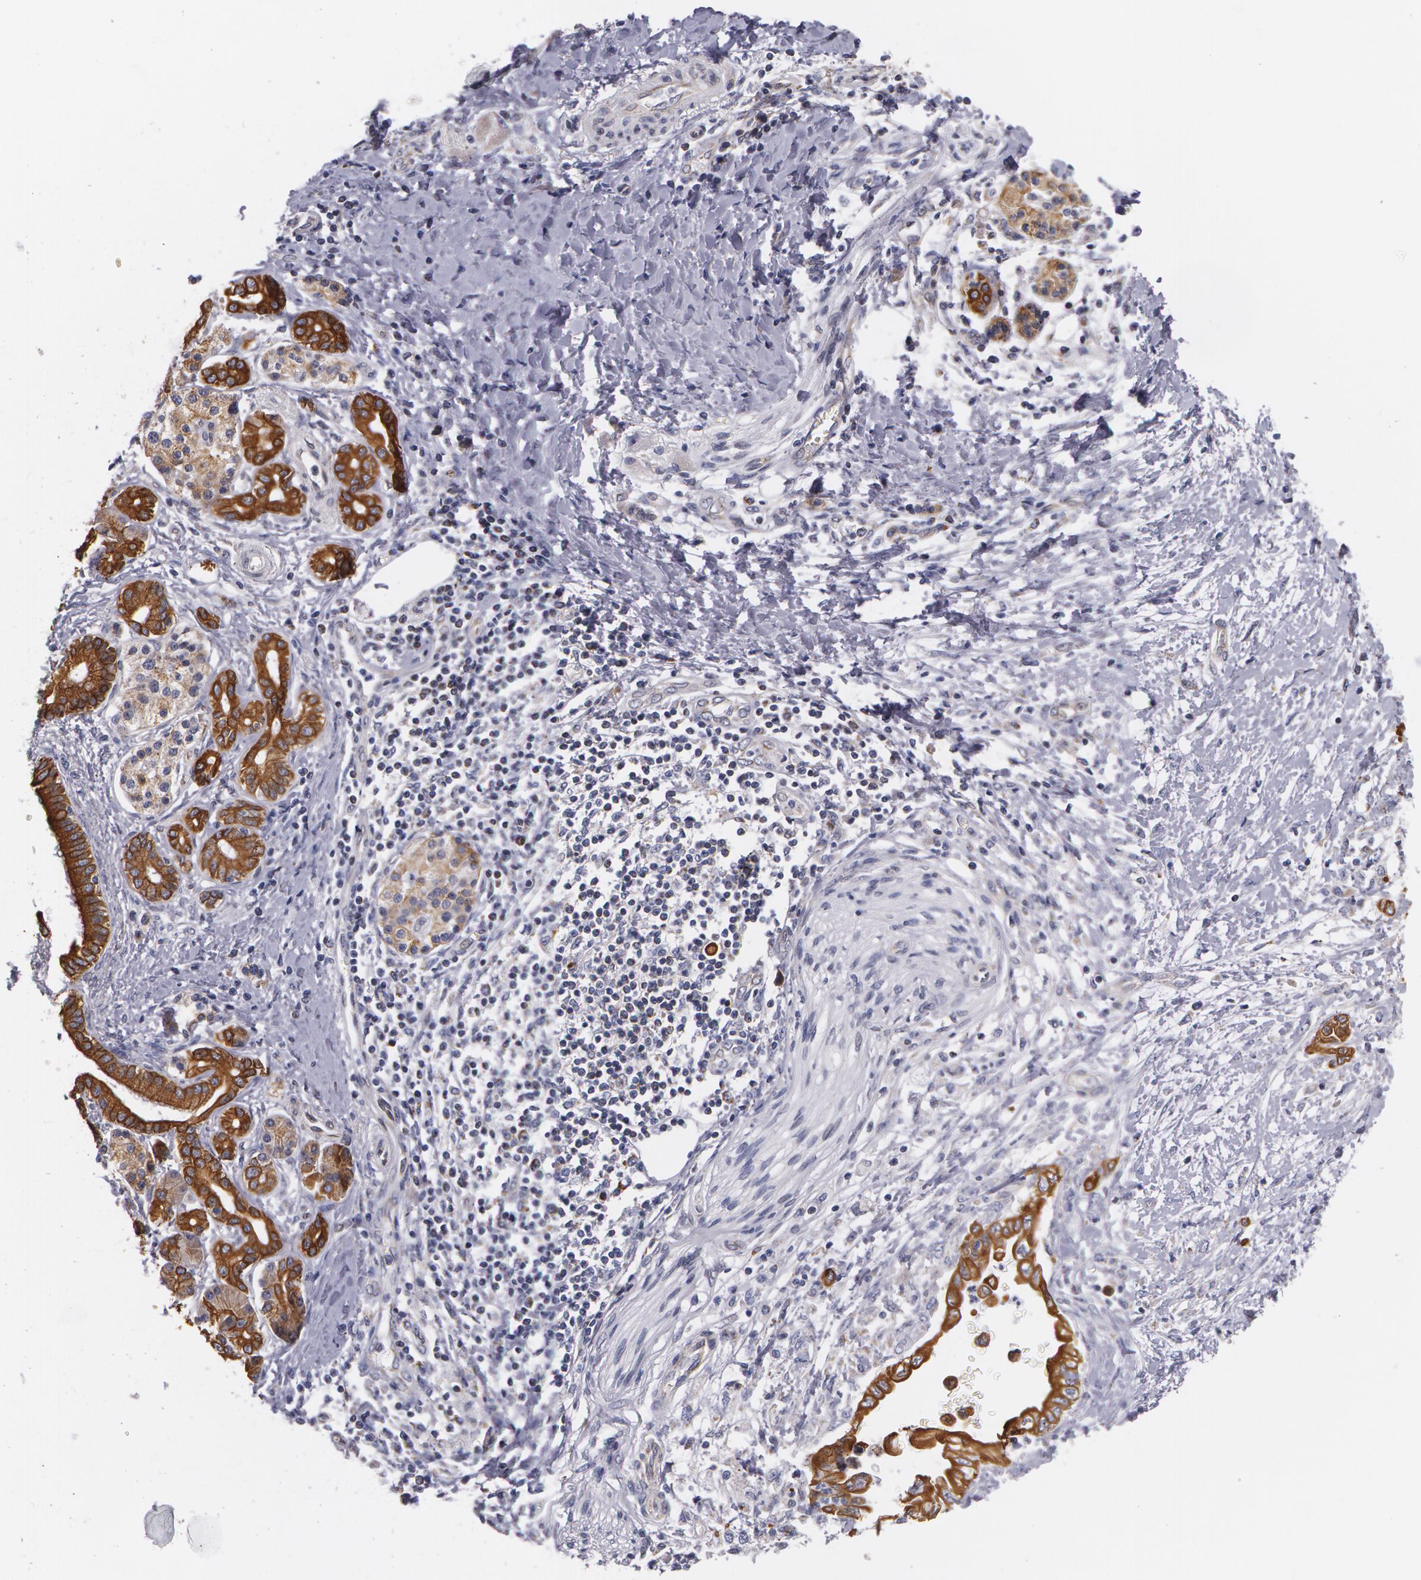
{"staining": {"intensity": "strong", "quantity": ">75%", "location": "cytoplasmic/membranous"}, "tissue": "pancreatic cancer", "cell_type": "Tumor cells", "image_type": "cancer", "snomed": [{"axis": "morphology", "description": "Adenocarcinoma, NOS"}, {"axis": "topography", "description": "Pancreas"}], "caption": "Protein positivity by IHC shows strong cytoplasmic/membranous positivity in approximately >75% of tumor cells in pancreatic cancer. The staining was performed using DAB to visualize the protein expression in brown, while the nuclei were stained in blue with hematoxylin (Magnification: 20x).", "gene": "KRT18", "patient": {"sex": "female", "age": 66}}